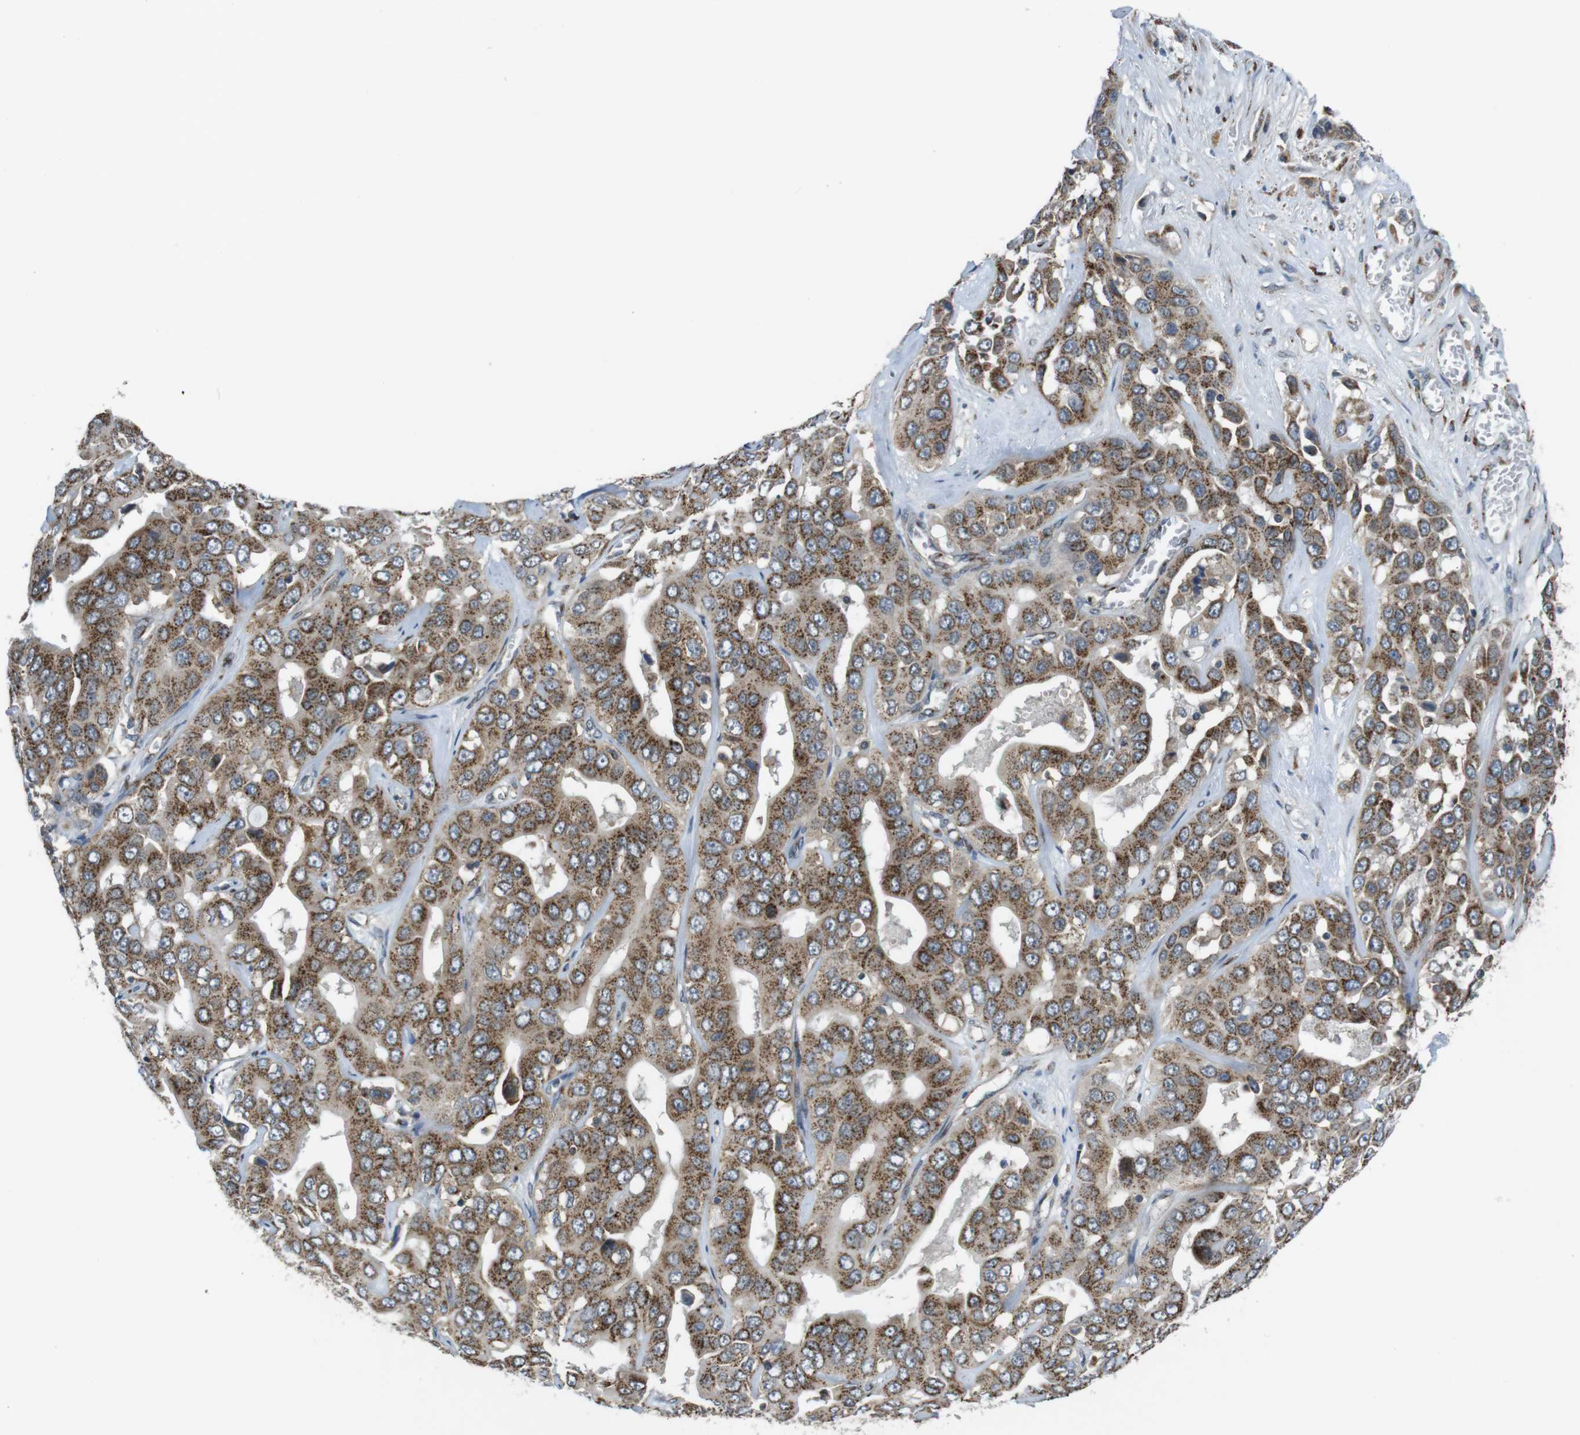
{"staining": {"intensity": "moderate", "quantity": ">75%", "location": "cytoplasmic/membranous"}, "tissue": "liver cancer", "cell_type": "Tumor cells", "image_type": "cancer", "snomed": [{"axis": "morphology", "description": "Cholangiocarcinoma"}, {"axis": "topography", "description": "Liver"}], "caption": "Immunohistochemistry (IHC) photomicrograph of neoplastic tissue: human liver cancer (cholangiocarcinoma) stained using IHC displays medium levels of moderate protein expression localized specifically in the cytoplasmic/membranous of tumor cells, appearing as a cytoplasmic/membranous brown color.", "gene": "ZFPL1", "patient": {"sex": "female", "age": 52}}